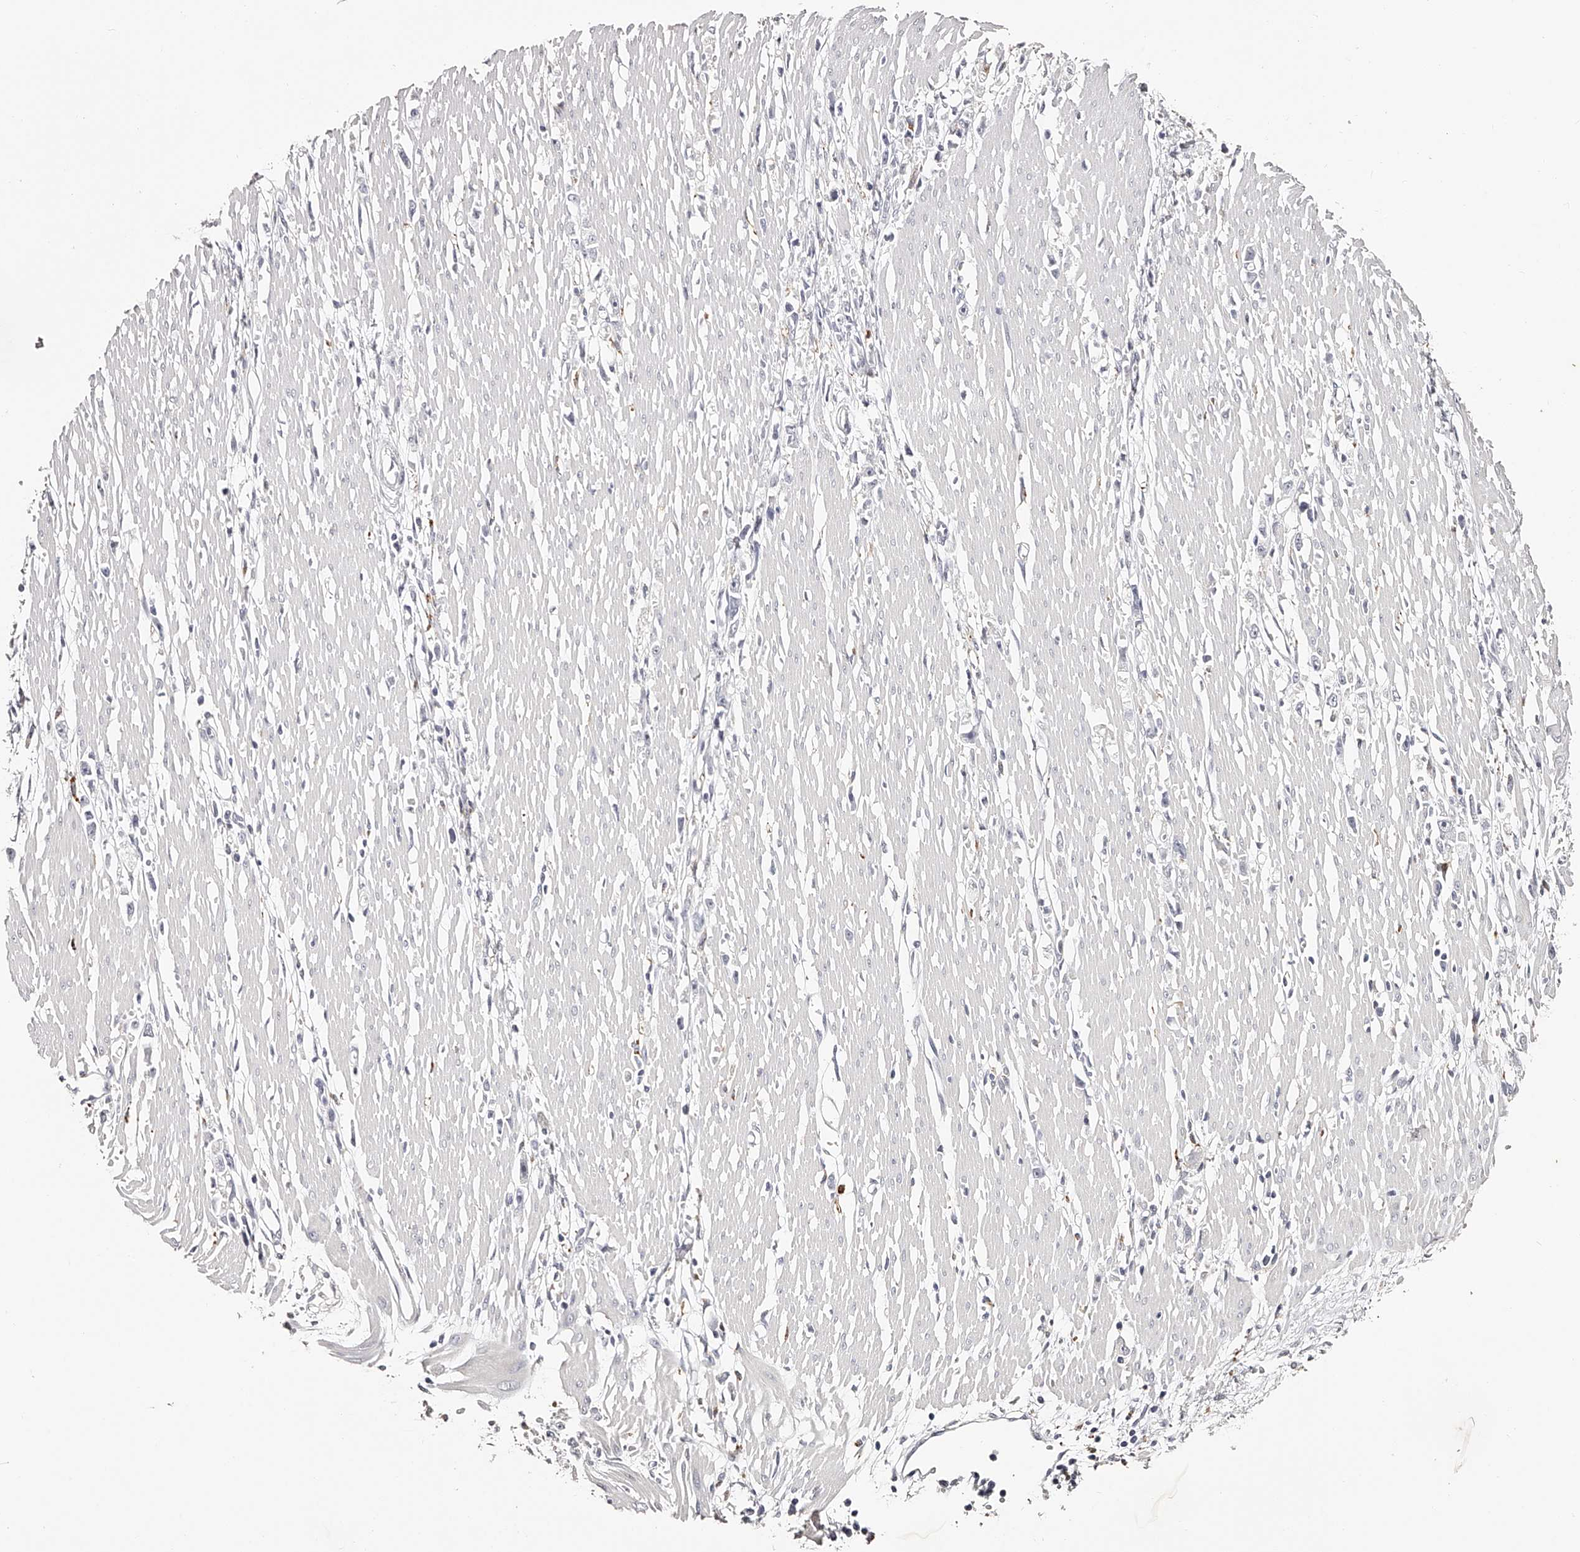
{"staining": {"intensity": "negative", "quantity": "none", "location": "none"}, "tissue": "stomach cancer", "cell_type": "Tumor cells", "image_type": "cancer", "snomed": [{"axis": "morphology", "description": "Adenocarcinoma, NOS"}, {"axis": "topography", "description": "Stomach"}], "caption": "This photomicrograph is of stomach cancer stained with IHC to label a protein in brown with the nuclei are counter-stained blue. There is no positivity in tumor cells. The staining was performed using DAB (3,3'-diaminobenzidine) to visualize the protein expression in brown, while the nuclei were stained in blue with hematoxylin (Magnification: 20x).", "gene": "SLC35D3", "patient": {"sex": "female", "age": 59}}